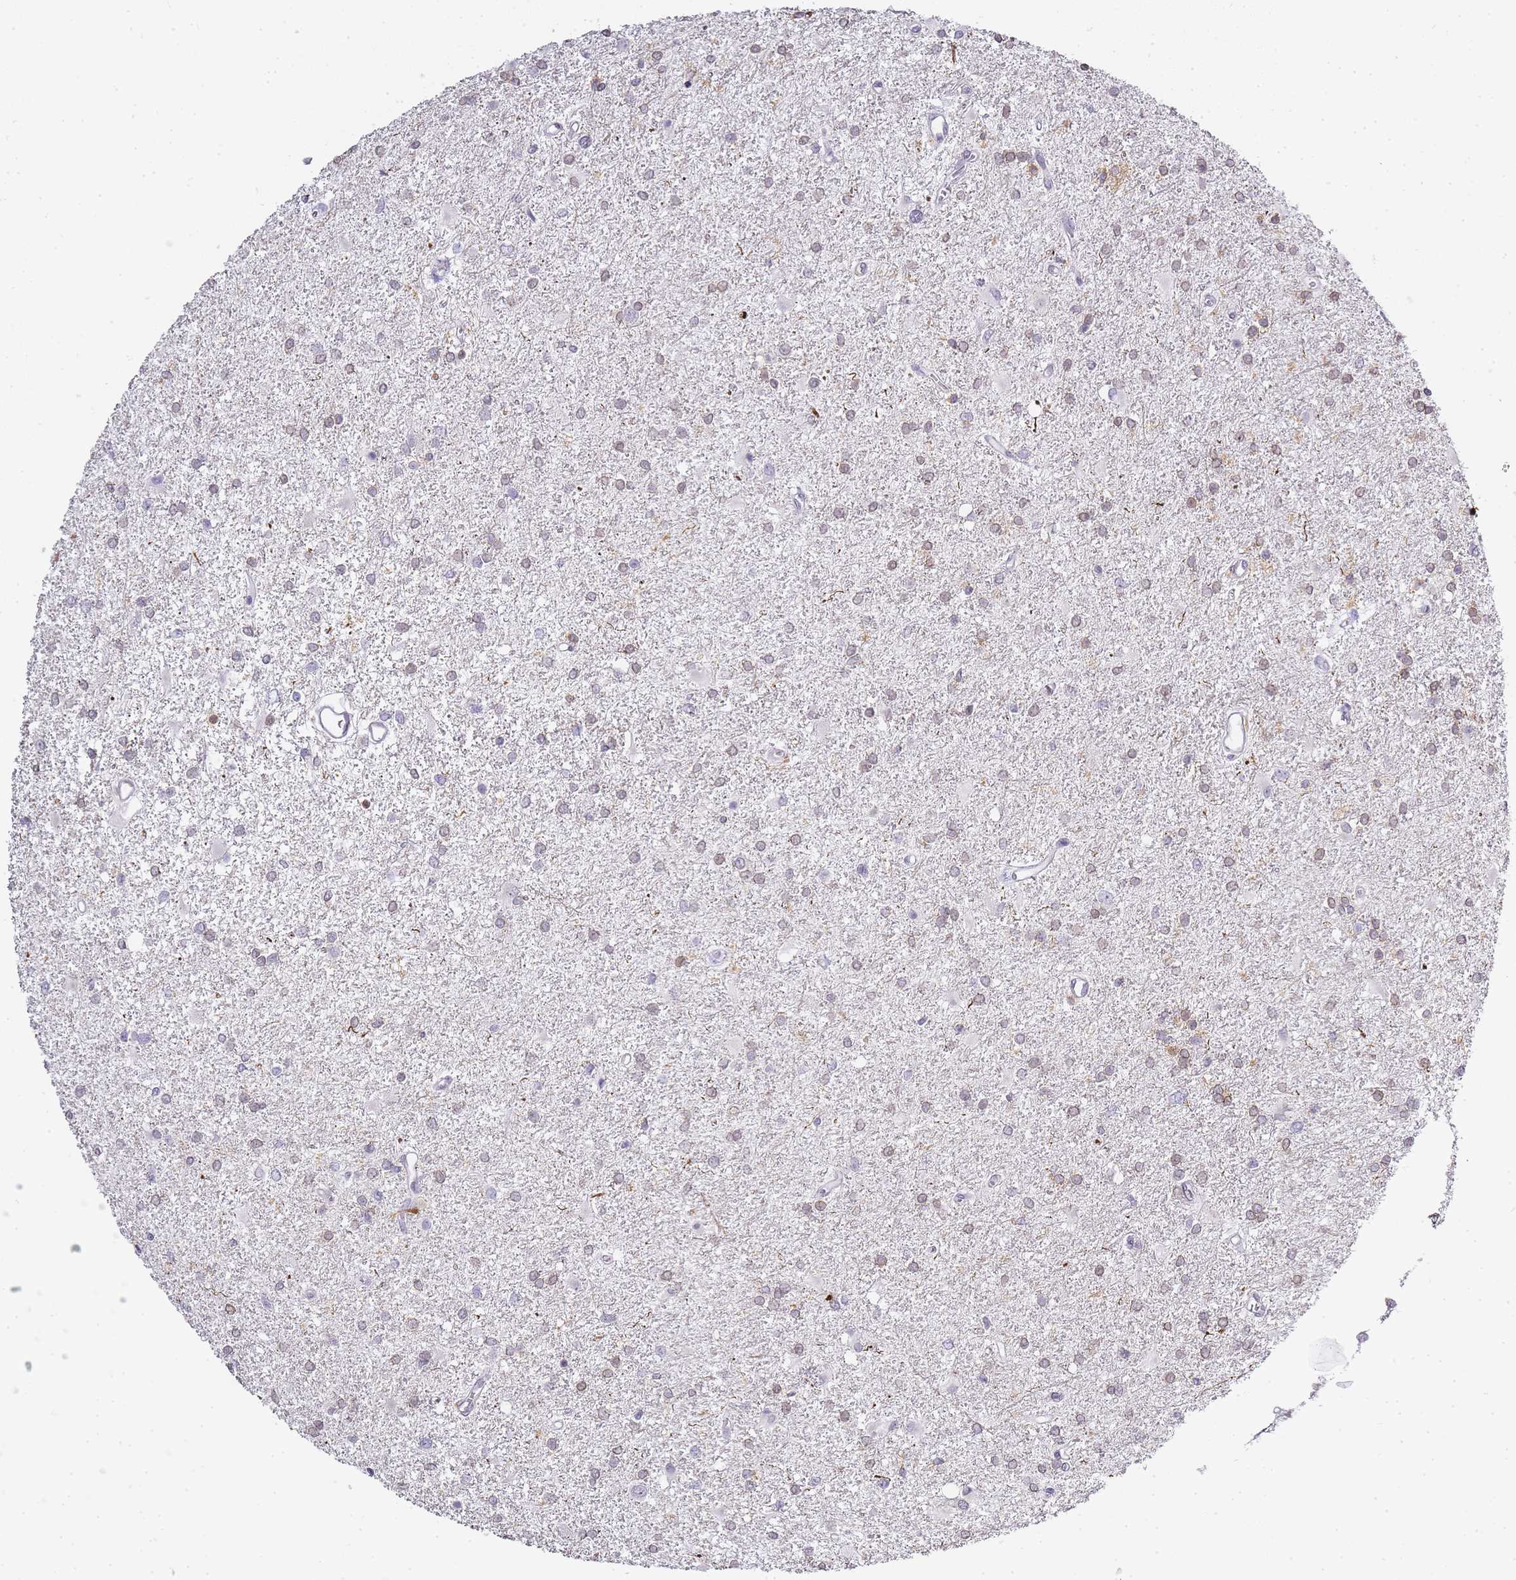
{"staining": {"intensity": "weak", "quantity": "<25%", "location": "nuclear"}, "tissue": "glioma", "cell_type": "Tumor cells", "image_type": "cancer", "snomed": [{"axis": "morphology", "description": "Glioma, malignant, High grade"}, {"axis": "topography", "description": "Brain"}], "caption": "A histopathology image of human glioma is negative for staining in tumor cells. (Immunohistochemistry (ihc), brightfield microscopy, high magnification).", "gene": "JAKMIP1", "patient": {"sex": "female", "age": 50}}